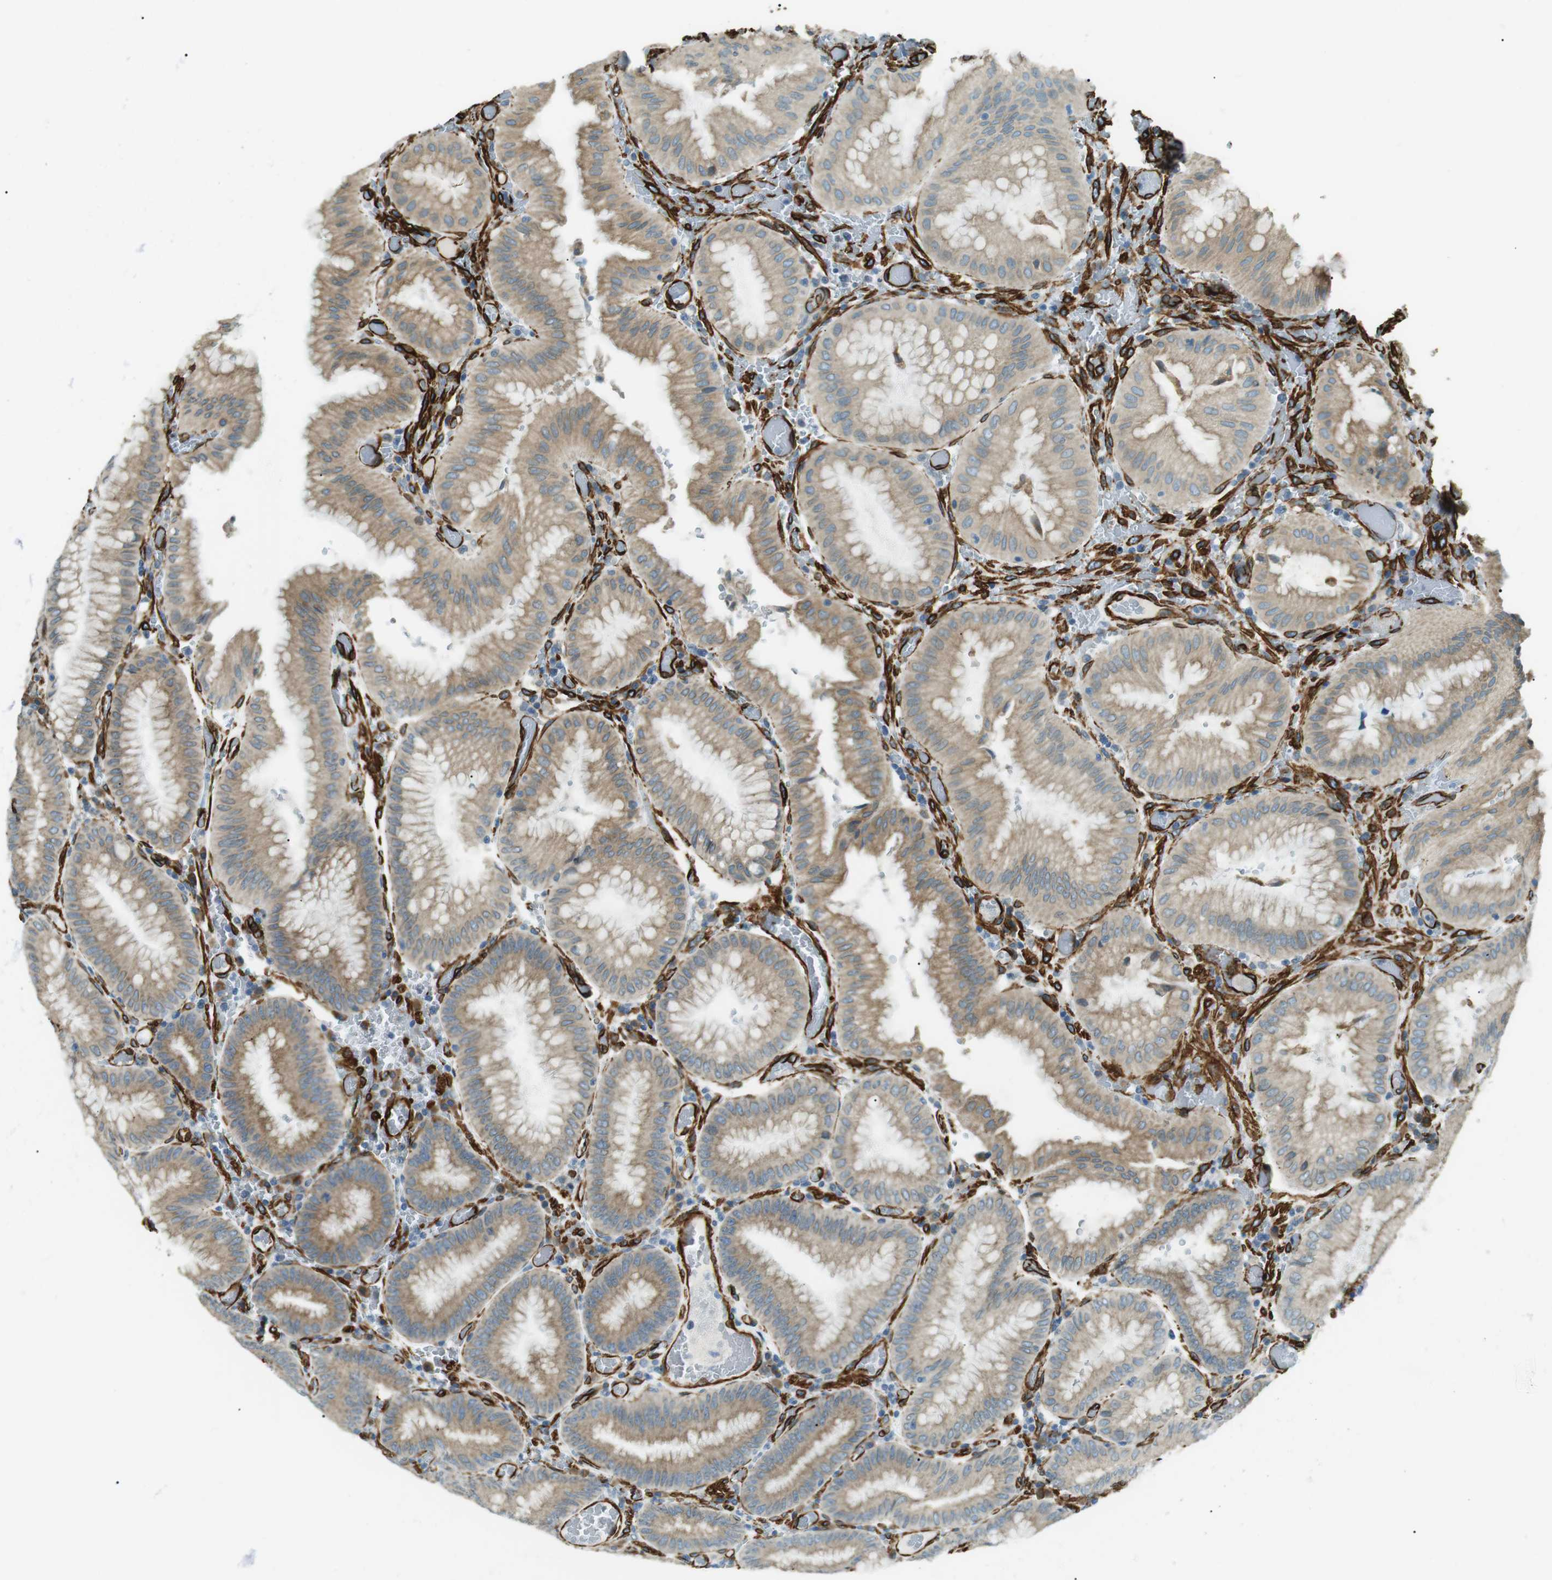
{"staining": {"intensity": "moderate", "quantity": "25%-75%", "location": "cytoplasmic/membranous"}, "tissue": "stomach", "cell_type": "Glandular cells", "image_type": "normal", "snomed": [{"axis": "morphology", "description": "Normal tissue, NOS"}, {"axis": "morphology", "description": "Carcinoid, malignant, NOS"}, {"axis": "topography", "description": "Stomach, upper"}], "caption": "A high-resolution photomicrograph shows immunohistochemistry staining of unremarkable stomach, which shows moderate cytoplasmic/membranous staining in about 25%-75% of glandular cells. The staining is performed using DAB (3,3'-diaminobenzidine) brown chromogen to label protein expression. The nuclei are counter-stained blue using hematoxylin.", "gene": "ODR4", "patient": {"sex": "male", "age": 39}}